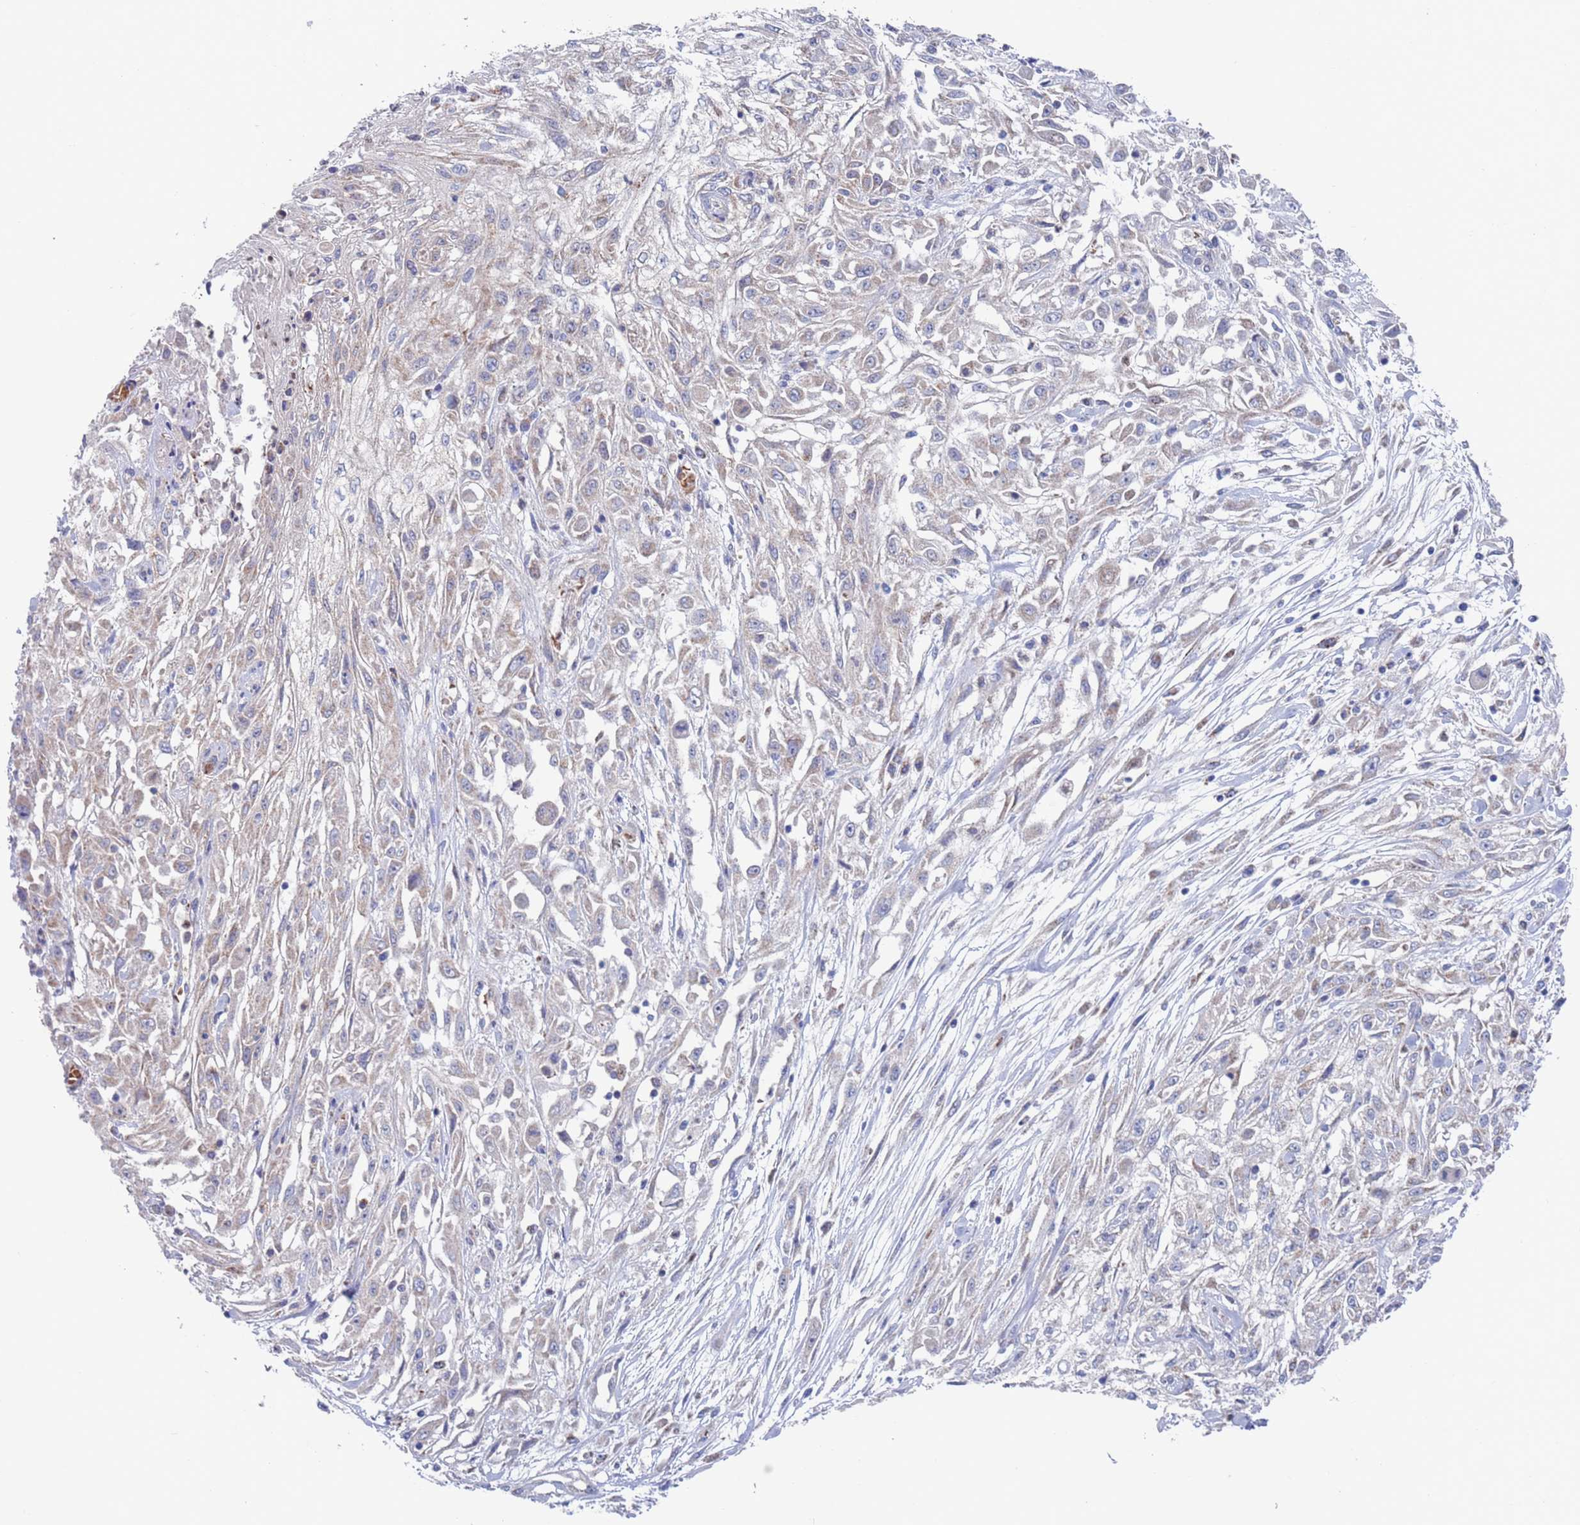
{"staining": {"intensity": "negative", "quantity": "none", "location": "none"}, "tissue": "skin cancer", "cell_type": "Tumor cells", "image_type": "cancer", "snomed": [{"axis": "morphology", "description": "Squamous cell carcinoma, NOS"}, {"axis": "morphology", "description": "Squamous cell carcinoma, metastatic, NOS"}, {"axis": "topography", "description": "Skin"}, {"axis": "topography", "description": "Lymph node"}], "caption": "Immunohistochemistry micrograph of skin cancer stained for a protein (brown), which reveals no expression in tumor cells. (DAB (3,3'-diaminobenzidine) IHC visualized using brightfield microscopy, high magnification).", "gene": "CHCHD6", "patient": {"sex": "male", "age": 75}}